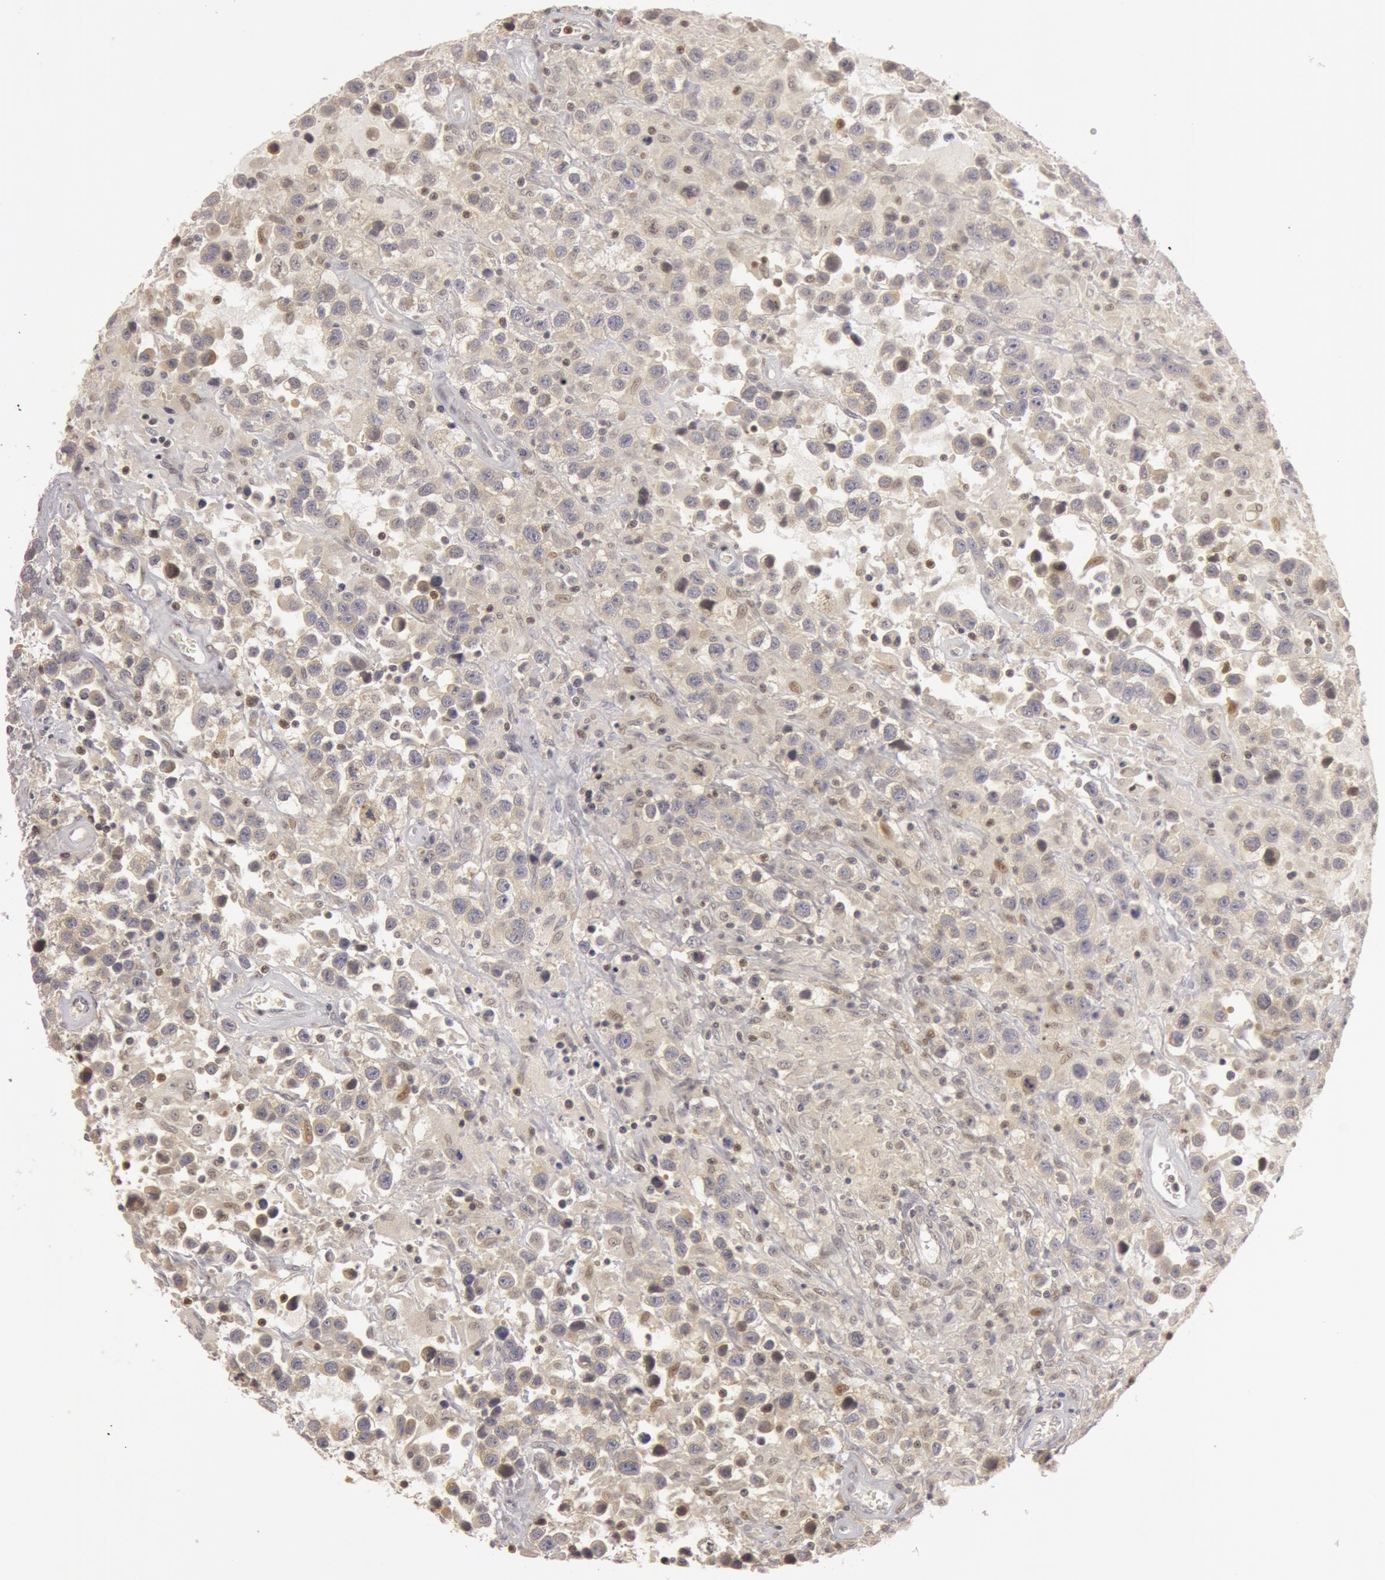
{"staining": {"intensity": "negative", "quantity": "none", "location": "none"}, "tissue": "testis cancer", "cell_type": "Tumor cells", "image_type": "cancer", "snomed": [{"axis": "morphology", "description": "Seminoma, NOS"}, {"axis": "topography", "description": "Testis"}], "caption": "Immunohistochemistry of human testis cancer reveals no expression in tumor cells. Brightfield microscopy of immunohistochemistry (IHC) stained with DAB (brown) and hematoxylin (blue), captured at high magnification.", "gene": "OASL", "patient": {"sex": "male", "age": 43}}